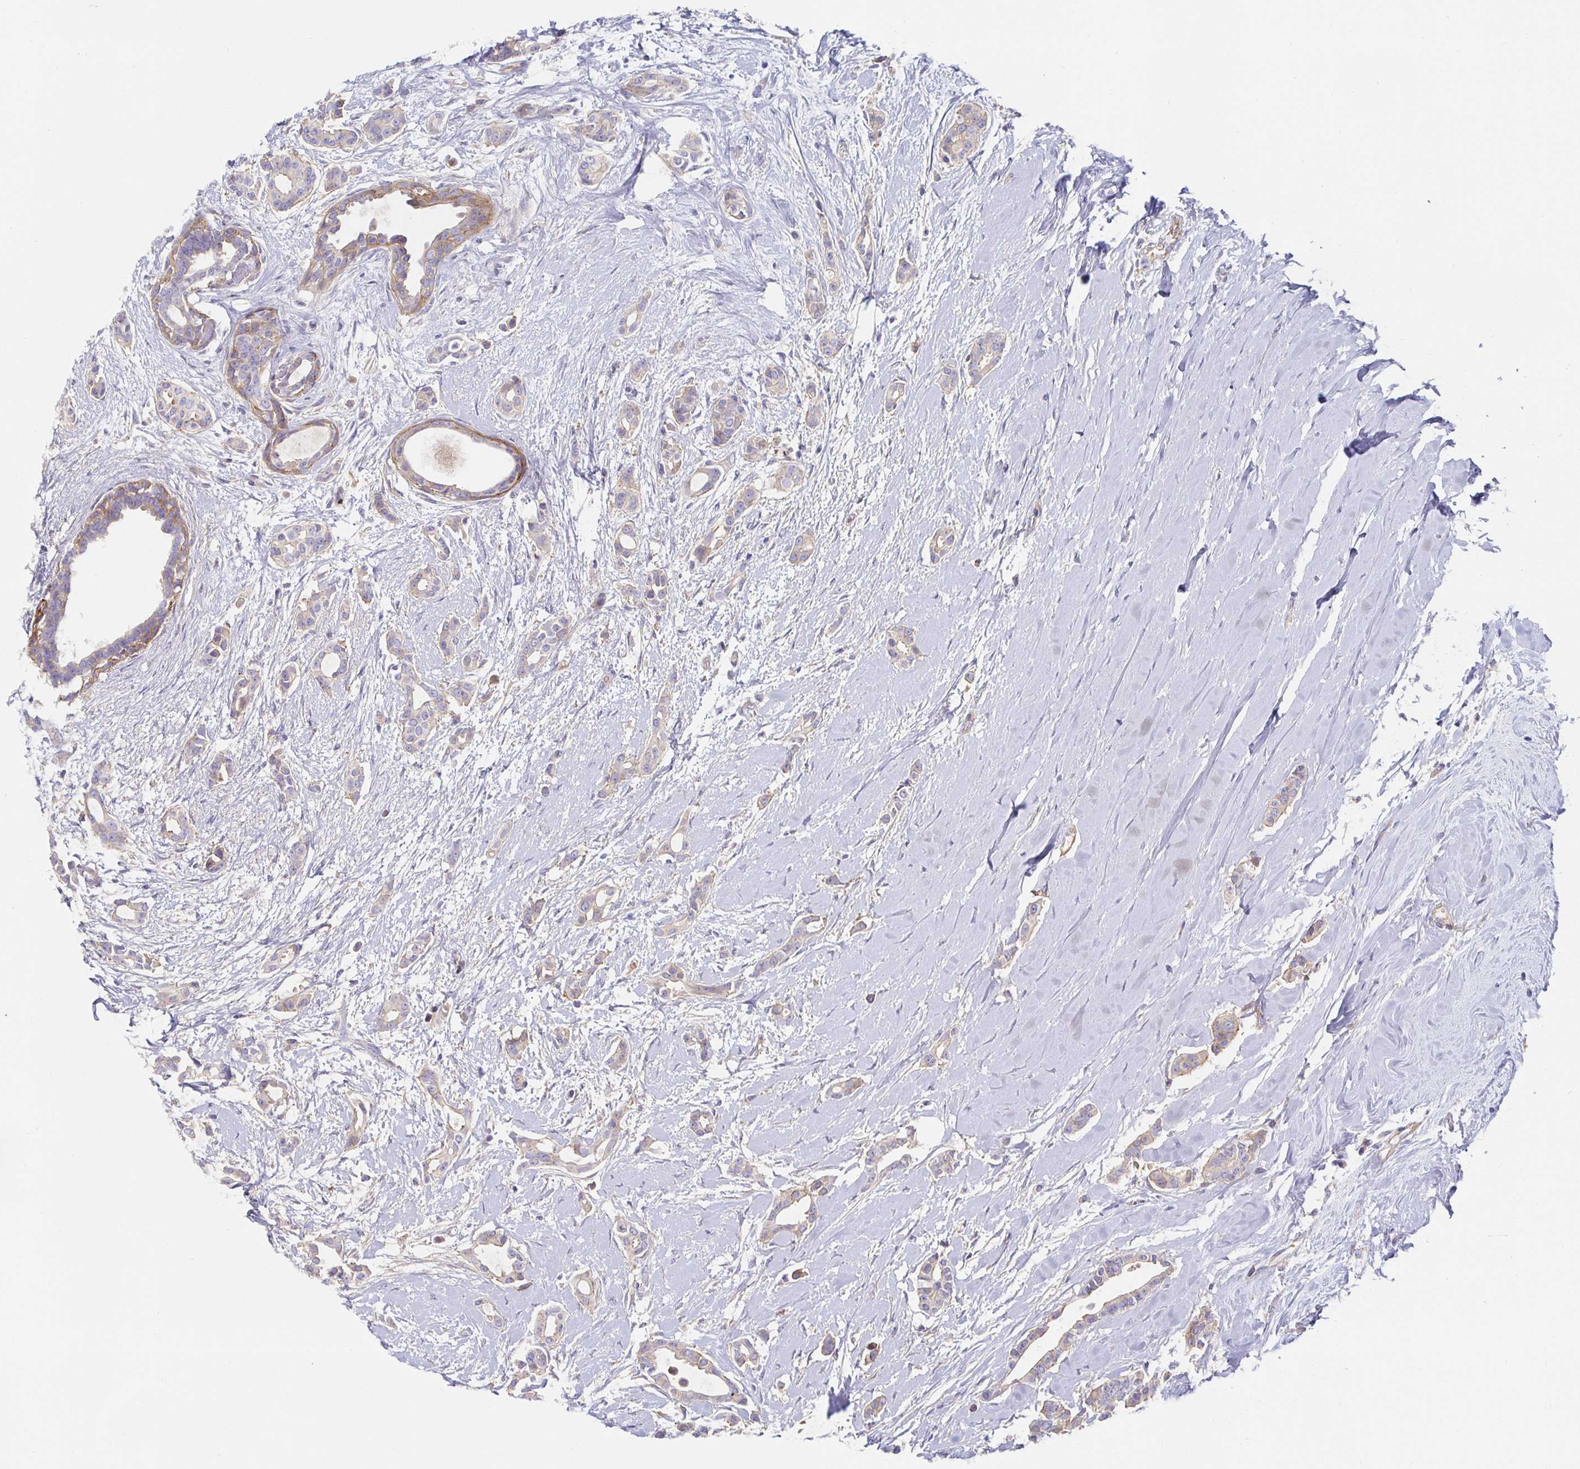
{"staining": {"intensity": "weak", "quantity": "25%-75%", "location": "cytoplasmic/membranous"}, "tissue": "breast cancer", "cell_type": "Tumor cells", "image_type": "cancer", "snomed": [{"axis": "morphology", "description": "Duct carcinoma"}, {"axis": "topography", "description": "Breast"}], "caption": "IHC photomicrograph of neoplastic tissue: human breast cancer (intraductal carcinoma) stained using immunohistochemistry demonstrates low levels of weak protein expression localized specifically in the cytoplasmic/membranous of tumor cells, appearing as a cytoplasmic/membranous brown color.", "gene": "METTL22", "patient": {"sex": "female", "age": 64}}